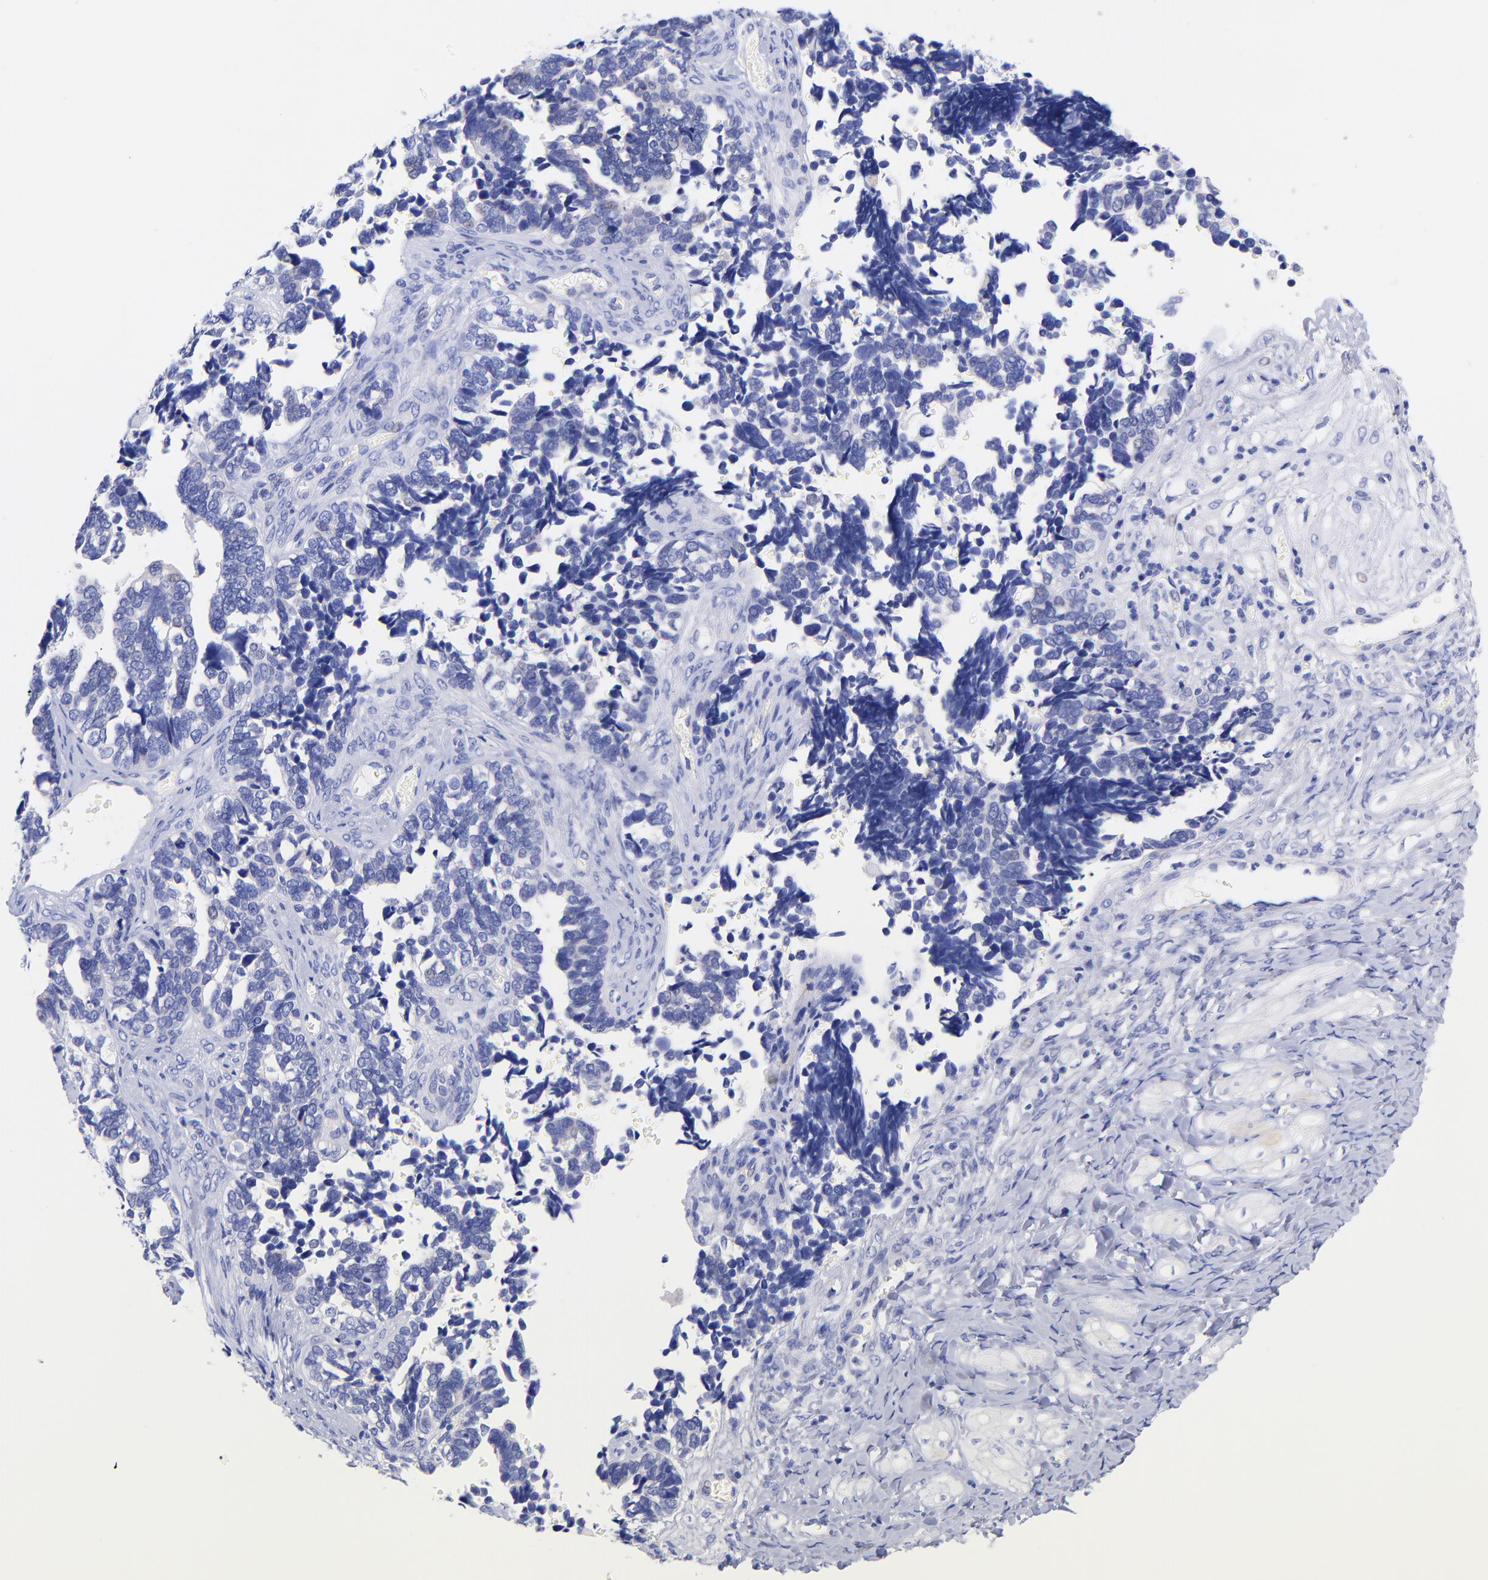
{"staining": {"intensity": "negative", "quantity": "none", "location": "none"}, "tissue": "ovarian cancer", "cell_type": "Tumor cells", "image_type": "cancer", "snomed": [{"axis": "morphology", "description": "Cystadenocarcinoma, serous, NOS"}, {"axis": "topography", "description": "Ovary"}], "caption": "Tumor cells are negative for brown protein staining in ovarian cancer.", "gene": "GPHN", "patient": {"sex": "female", "age": 77}}